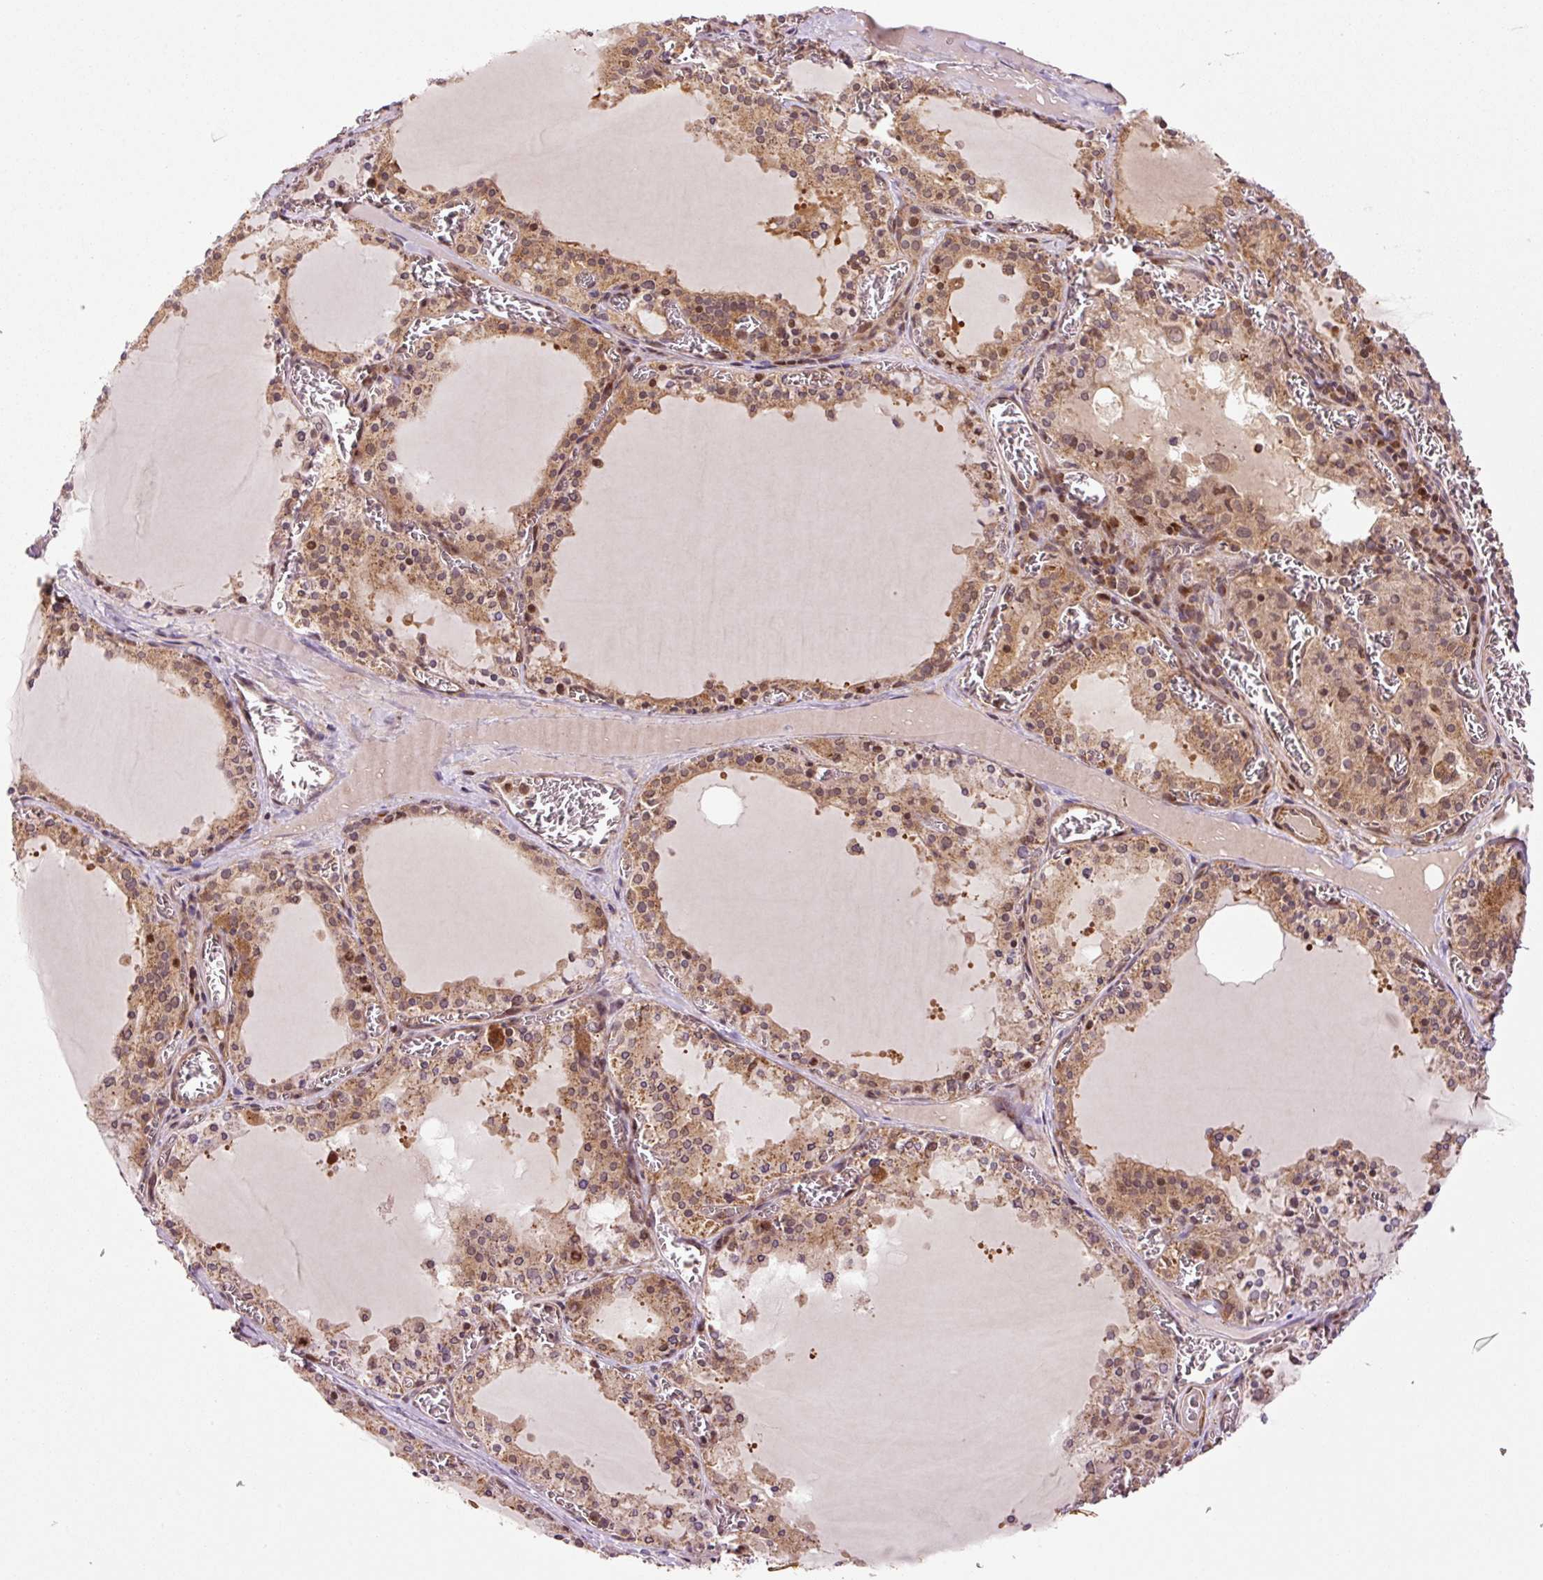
{"staining": {"intensity": "strong", "quantity": ">75%", "location": "cytoplasmic/membranous,nuclear"}, "tissue": "thyroid gland", "cell_type": "Glandular cells", "image_type": "normal", "snomed": [{"axis": "morphology", "description": "Normal tissue, NOS"}, {"axis": "topography", "description": "Thyroid gland"}], "caption": "Thyroid gland stained with a brown dye shows strong cytoplasmic/membranous,nuclear positive positivity in approximately >75% of glandular cells.", "gene": "OXER1", "patient": {"sex": "female", "age": 30}}